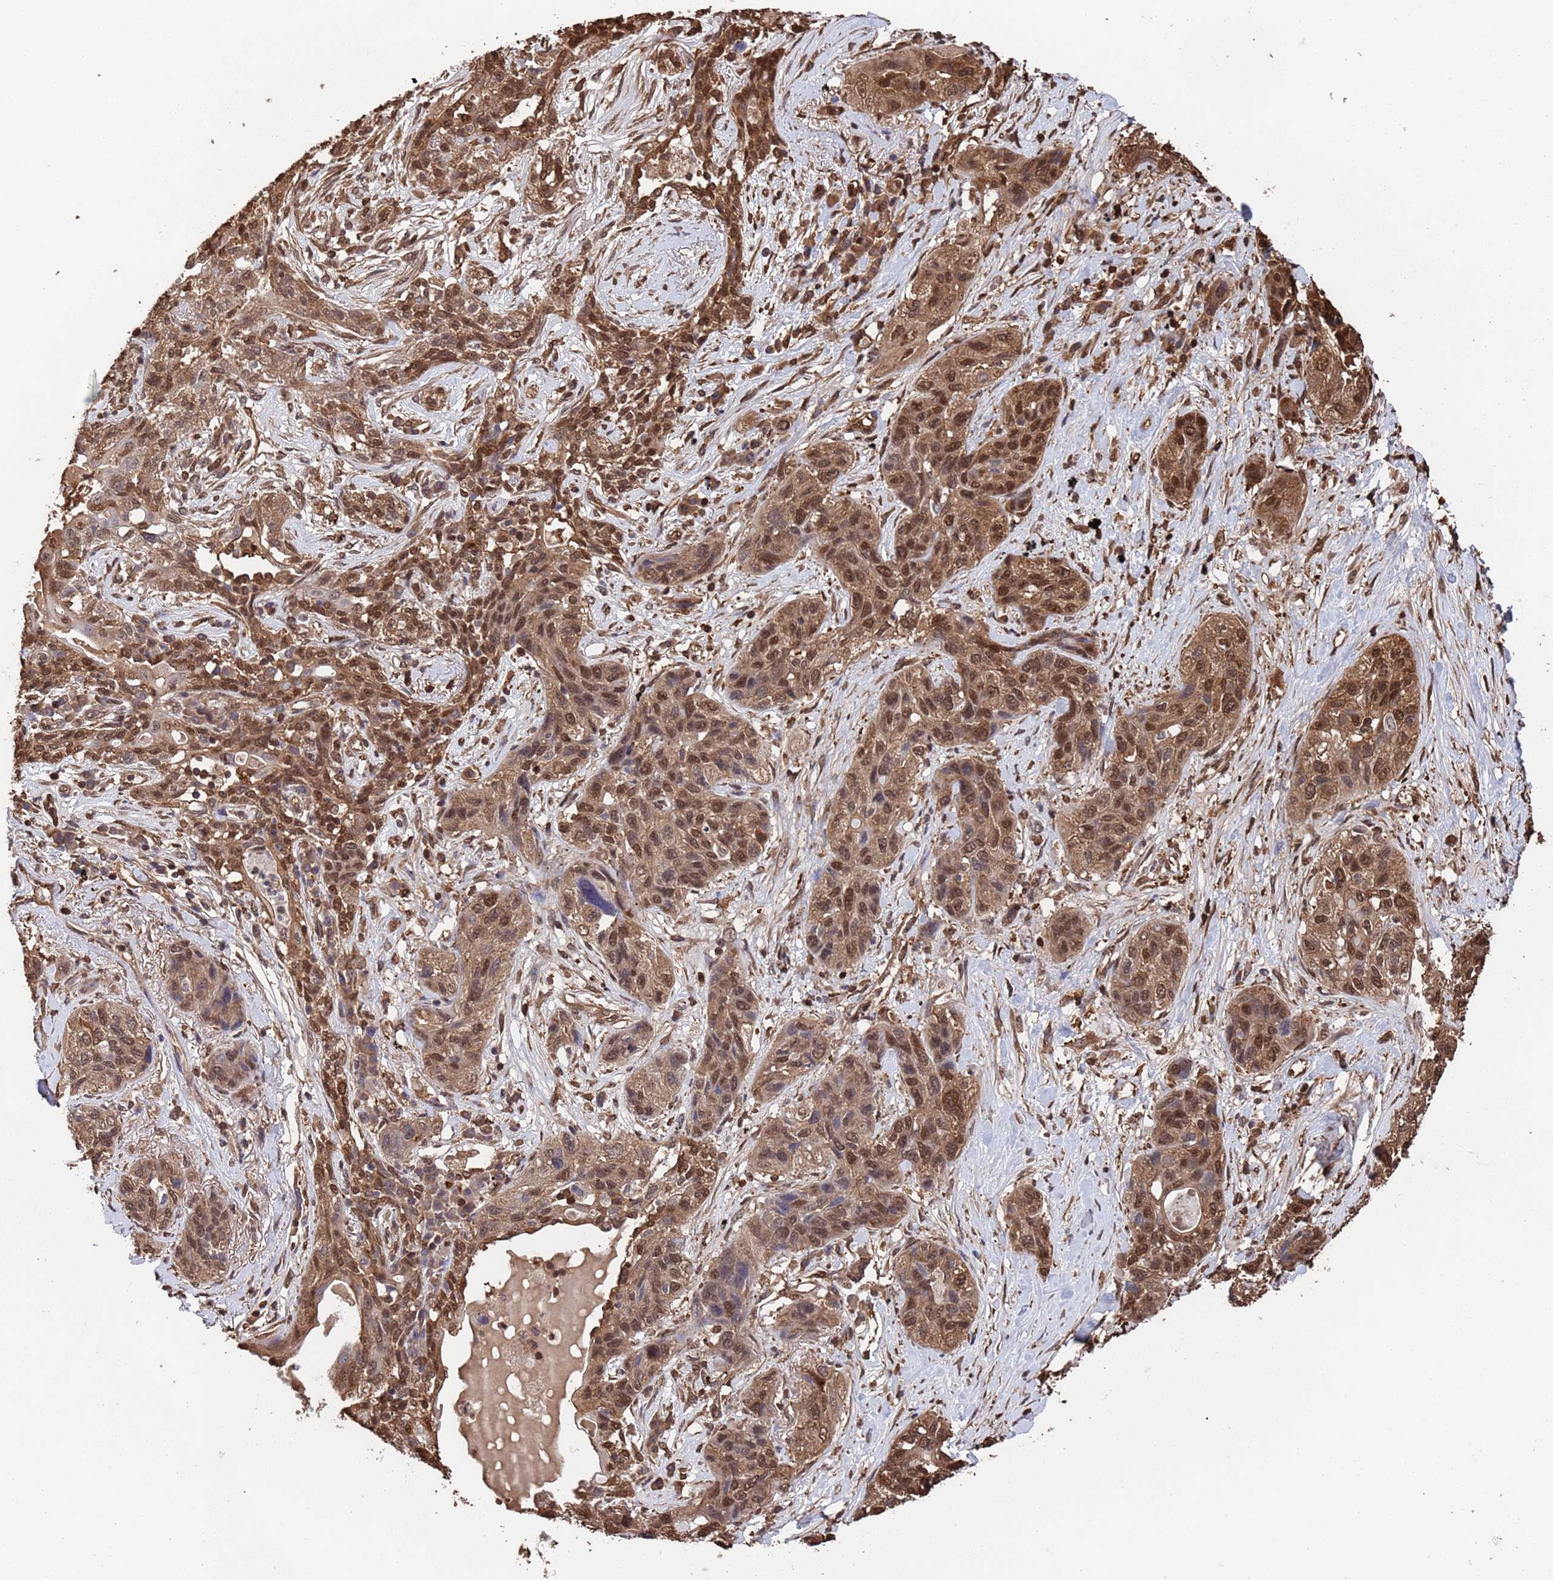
{"staining": {"intensity": "moderate", "quantity": ">75%", "location": "cytoplasmic/membranous,nuclear"}, "tissue": "lung cancer", "cell_type": "Tumor cells", "image_type": "cancer", "snomed": [{"axis": "morphology", "description": "Squamous cell carcinoma, NOS"}, {"axis": "topography", "description": "Lung"}], "caption": "Brown immunohistochemical staining in lung squamous cell carcinoma shows moderate cytoplasmic/membranous and nuclear expression in about >75% of tumor cells. (Brightfield microscopy of DAB IHC at high magnification).", "gene": "SUMO4", "patient": {"sex": "female", "age": 70}}